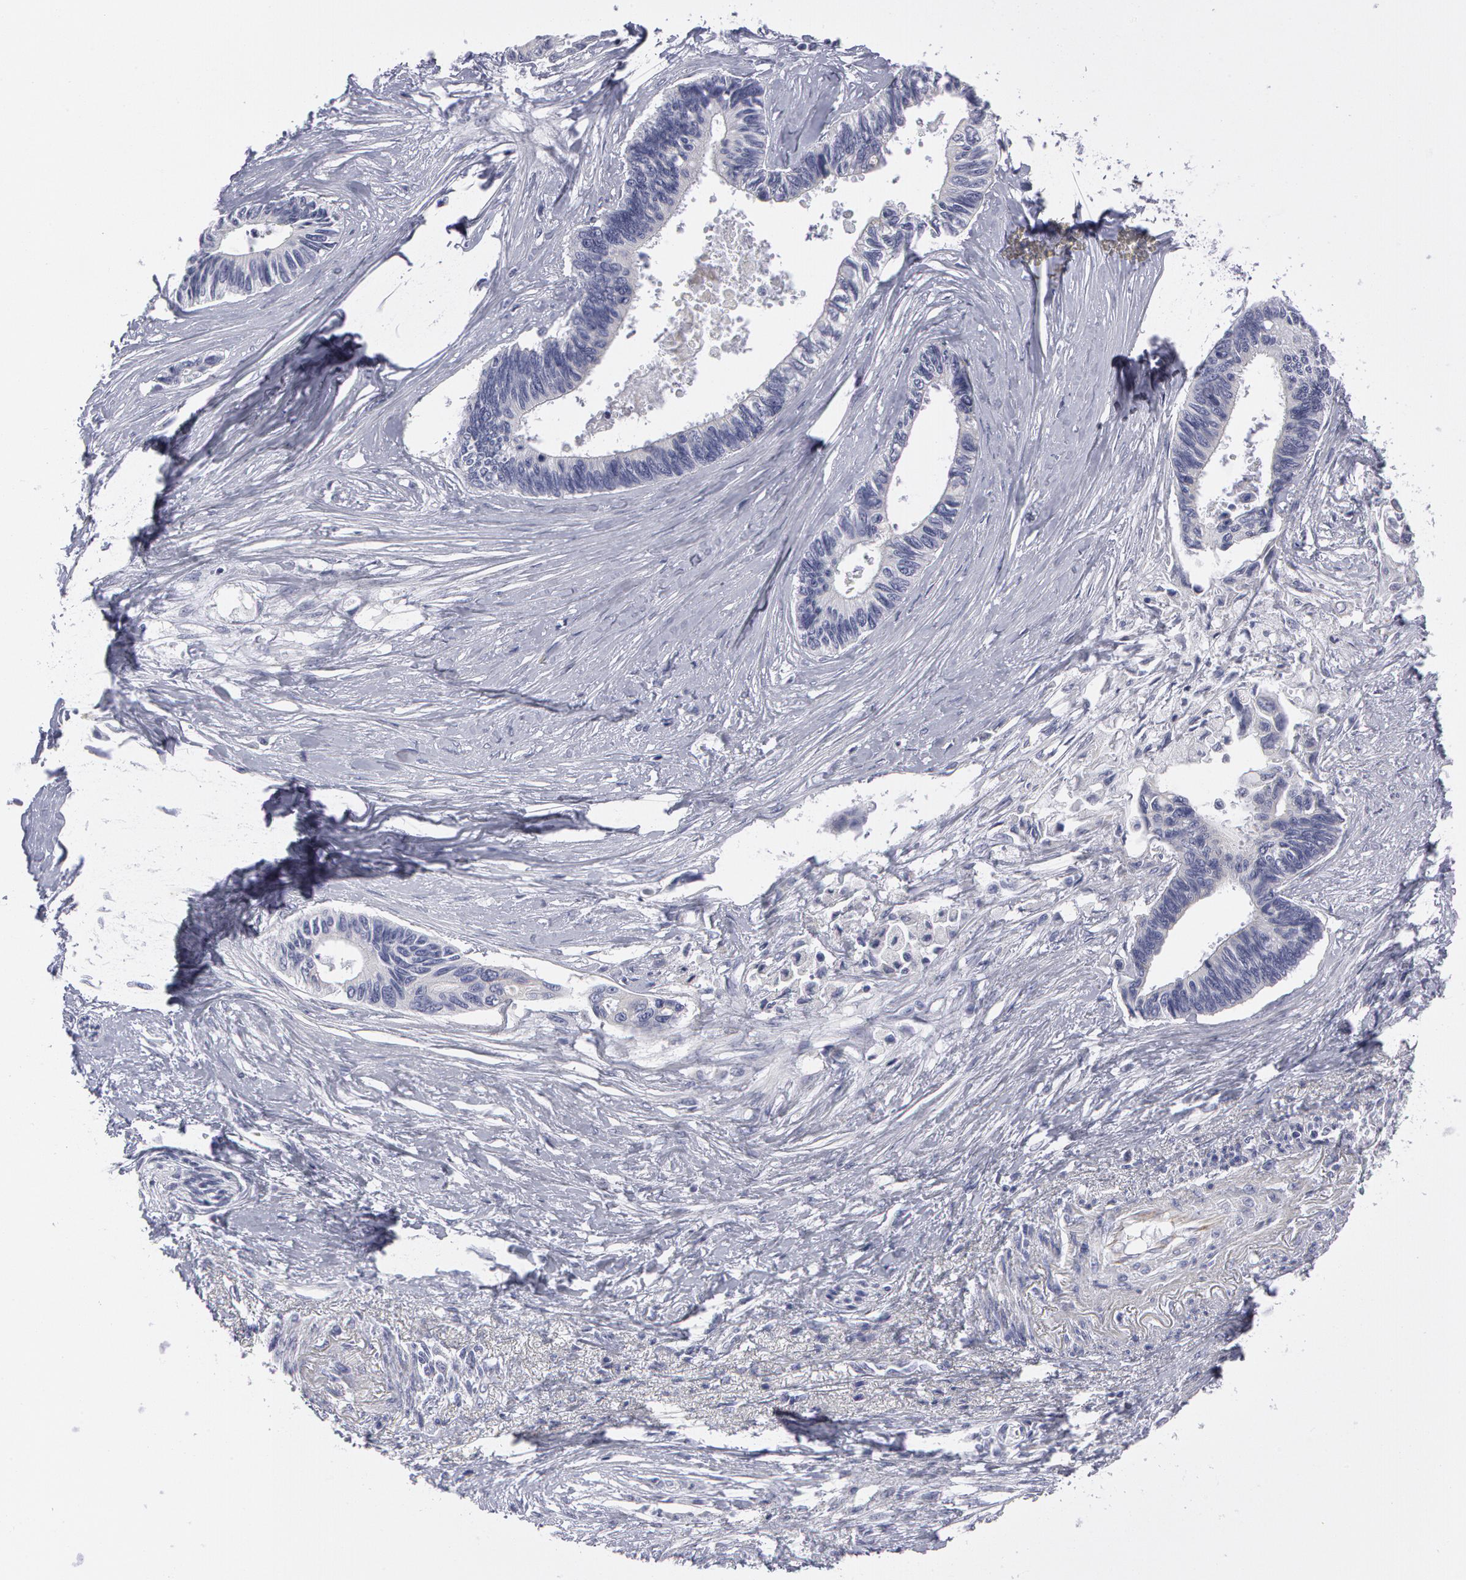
{"staining": {"intensity": "negative", "quantity": "none", "location": "none"}, "tissue": "pancreatic cancer", "cell_type": "Tumor cells", "image_type": "cancer", "snomed": [{"axis": "morphology", "description": "Adenocarcinoma, NOS"}, {"axis": "topography", "description": "Pancreas"}], "caption": "Tumor cells show no significant positivity in adenocarcinoma (pancreatic).", "gene": "SMC1B", "patient": {"sex": "female", "age": 70}}